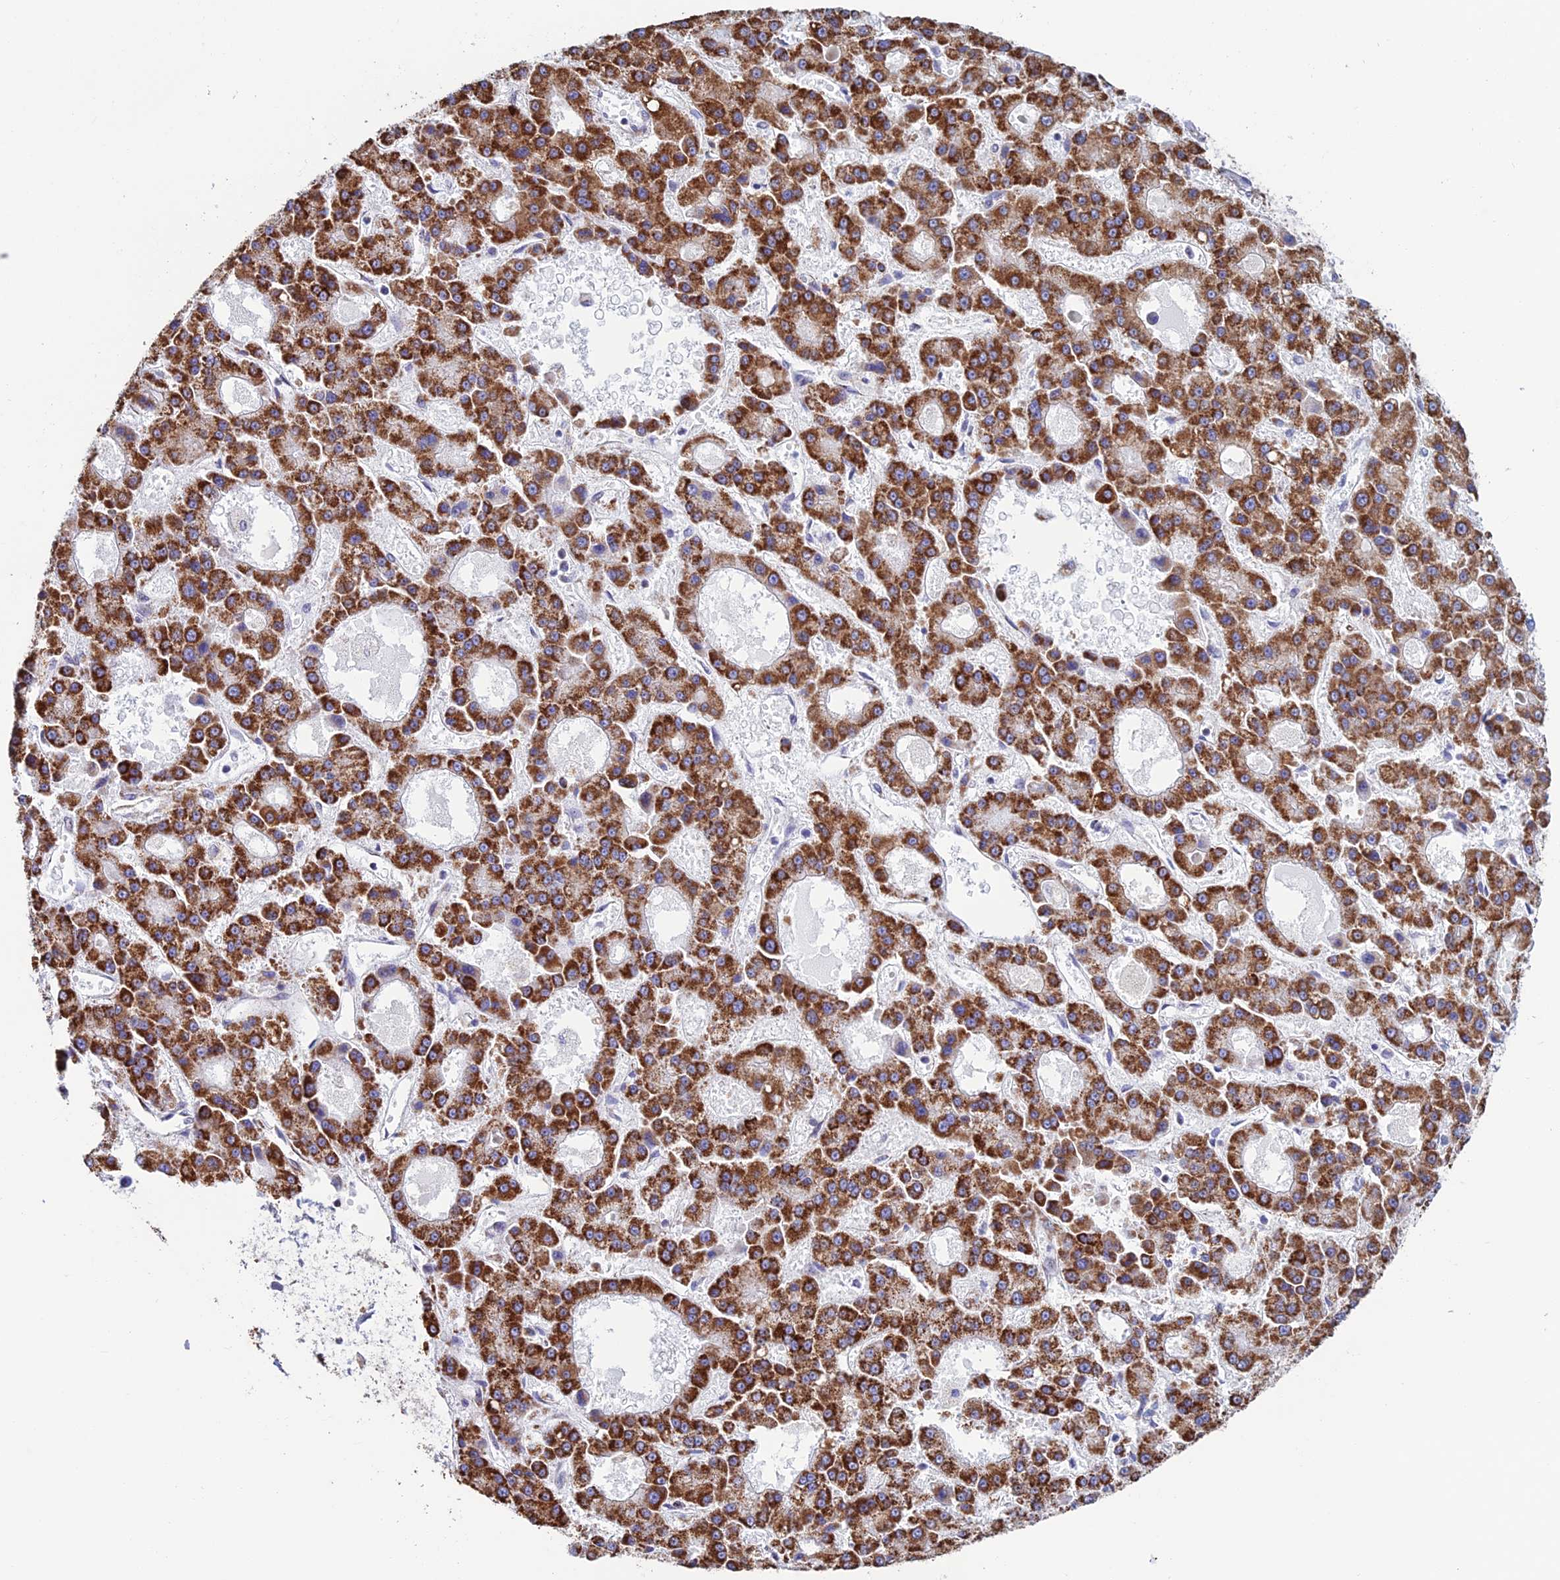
{"staining": {"intensity": "strong", "quantity": ">75%", "location": "cytoplasmic/membranous"}, "tissue": "liver cancer", "cell_type": "Tumor cells", "image_type": "cancer", "snomed": [{"axis": "morphology", "description": "Carcinoma, Hepatocellular, NOS"}, {"axis": "topography", "description": "Liver"}], "caption": "Immunohistochemistry of liver cancer shows high levels of strong cytoplasmic/membranous expression in about >75% of tumor cells. Using DAB (3,3'-diaminobenzidine) (brown) and hematoxylin (blue) stains, captured at high magnification using brightfield microscopy.", "gene": "ZNG1B", "patient": {"sex": "male", "age": 70}}